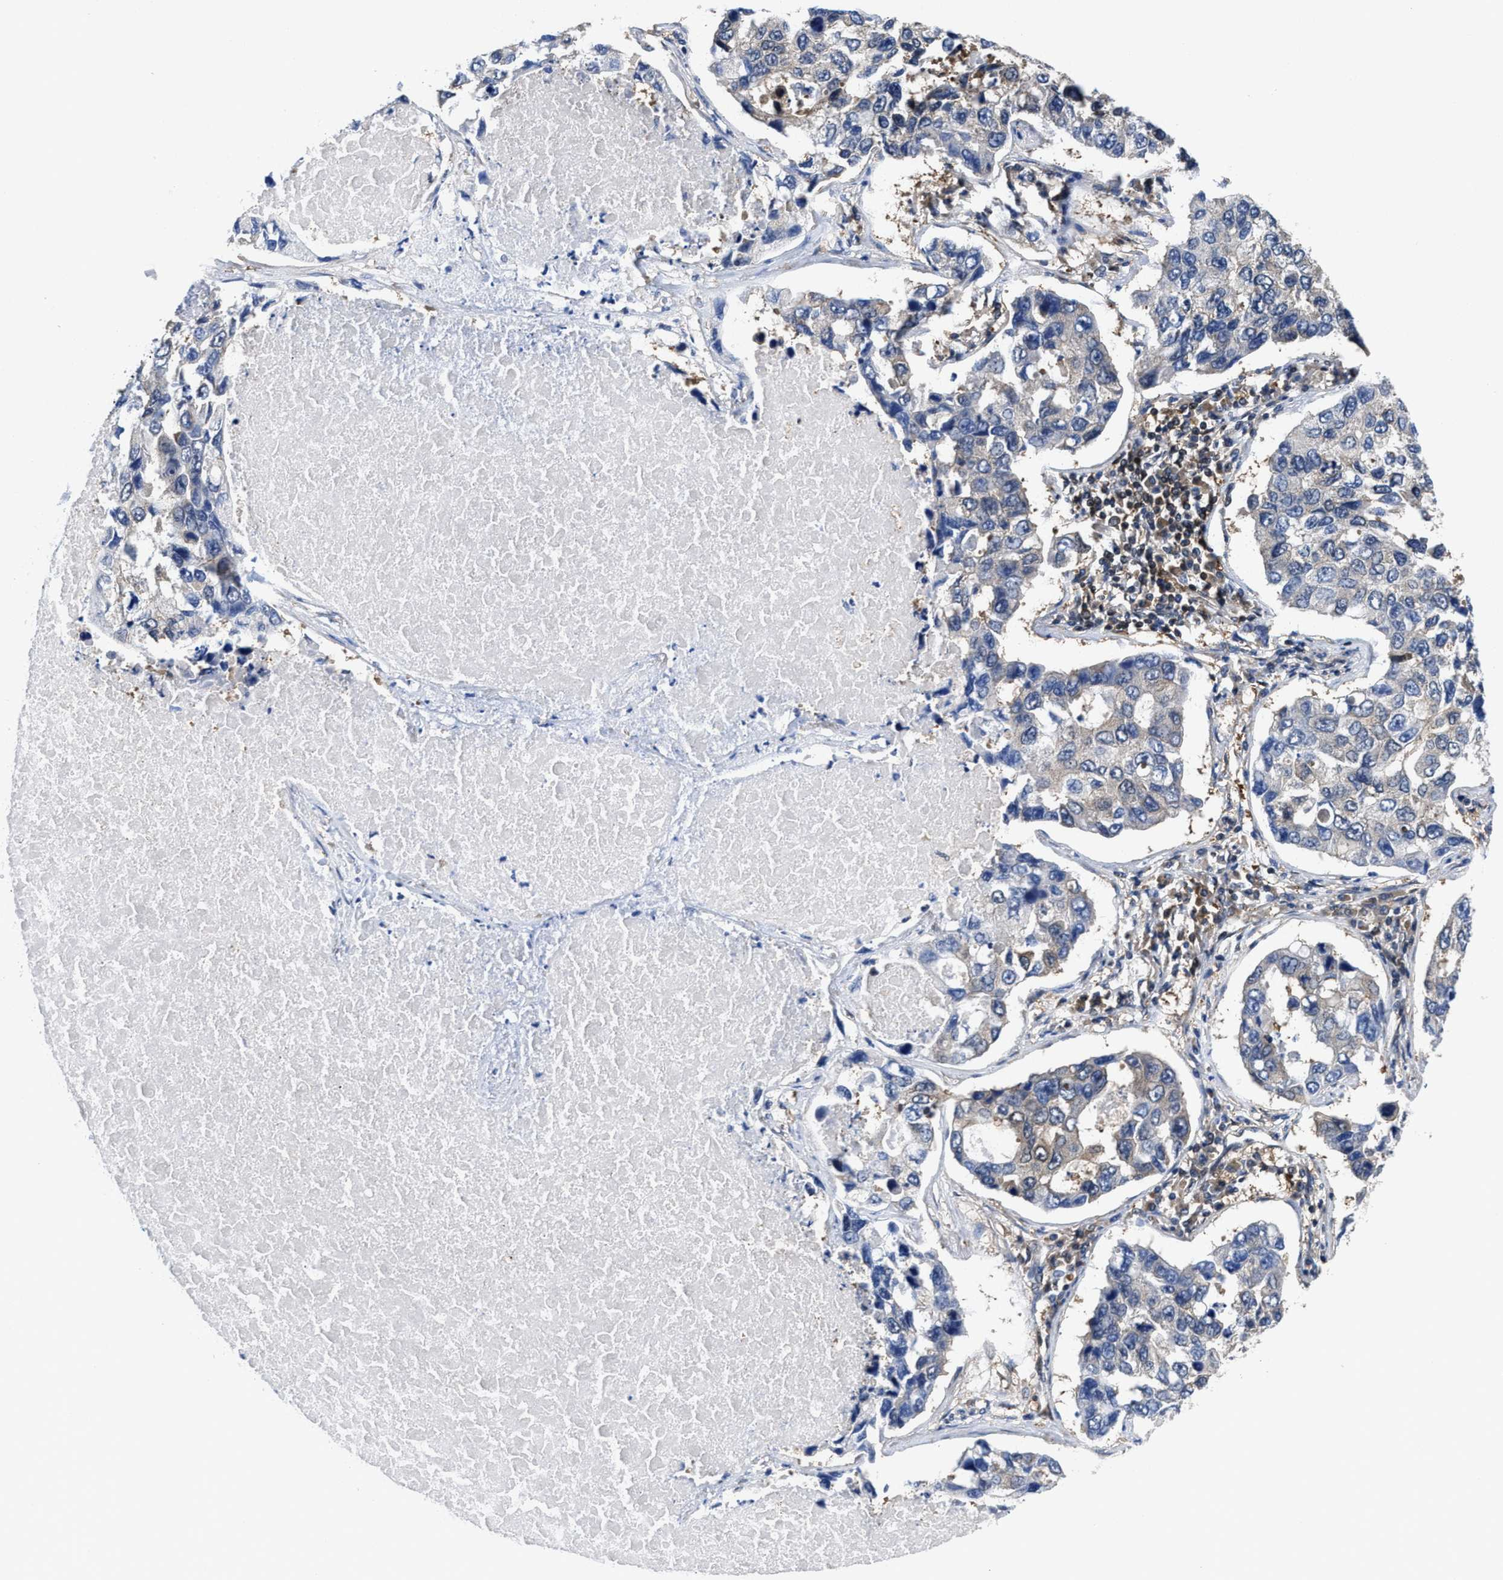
{"staining": {"intensity": "weak", "quantity": "<25%", "location": "cytoplasmic/membranous"}, "tissue": "lung cancer", "cell_type": "Tumor cells", "image_type": "cancer", "snomed": [{"axis": "morphology", "description": "Adenocarcinoma, NOS"}, {"axis": "topography", "description": "Lung"}], "caption": "Tumor cells show no significant protein expression in lung cancer (adenocarcinoma).", "gene": "KIF12", "patient": {"sex": "male", "age": 64}}